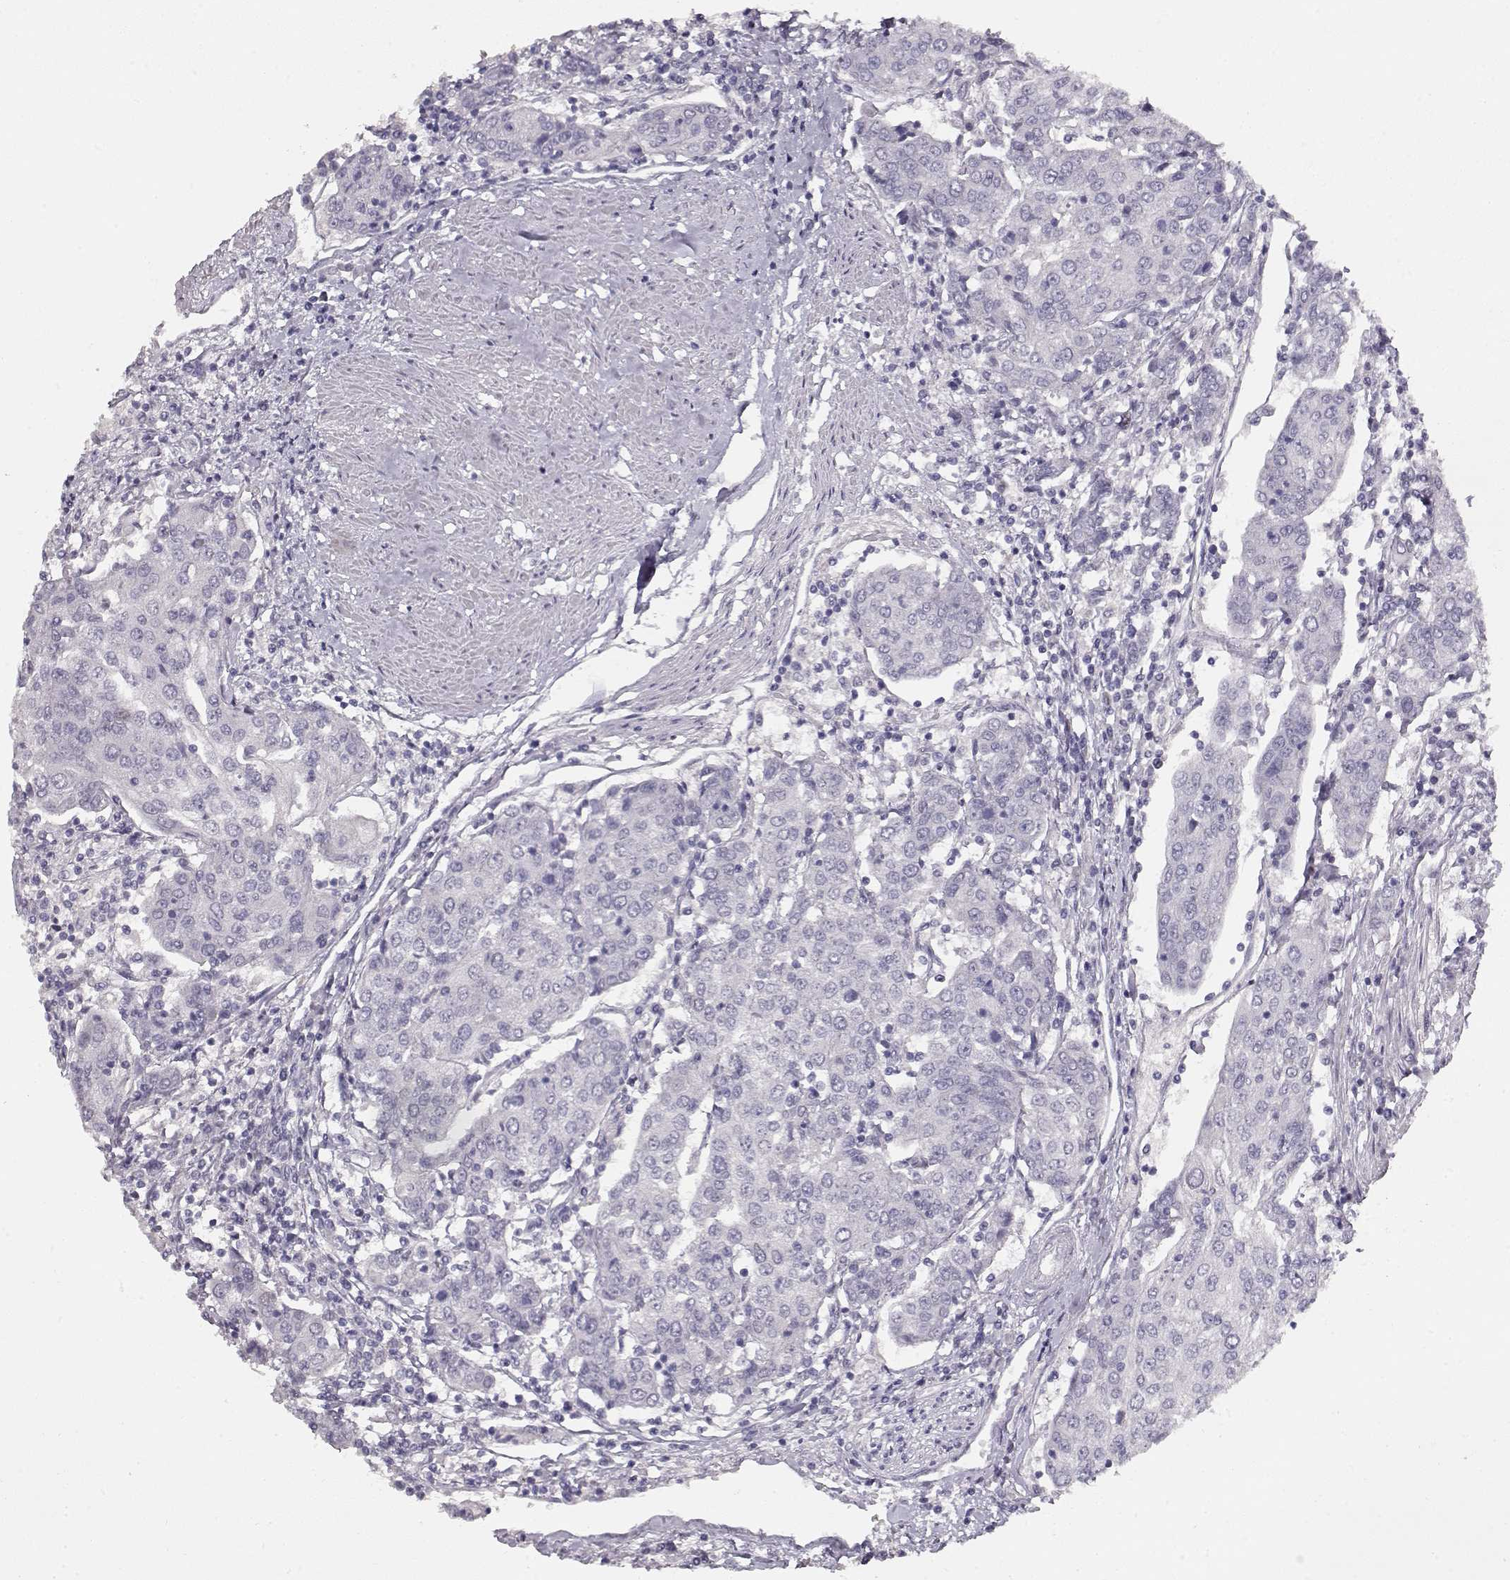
{"staining": {"intensity": "negative", "quantity": "none", "location": "none"}, "tissue": "urothelial cancer", "cell_type": "Tumor cells", "image_type": "cancer", "snomed": [{"axis": "morphology", "description": "Urothelial carcinoma, High grade"}, {"axis": "topography", "description": "Urinary bladder"}], "caption": "A photomicrograph of human urothelial carcinoma (high-grade) is negative for staining in tumor cells. Brightfield microscopy of IHC stained with DAB (3,3'-diaminobenzidine) (brown) and hematoxylin (blue), captured at high magnification.", "gene": "TPH2", "patient": {"sex": "female", "age": 85}}